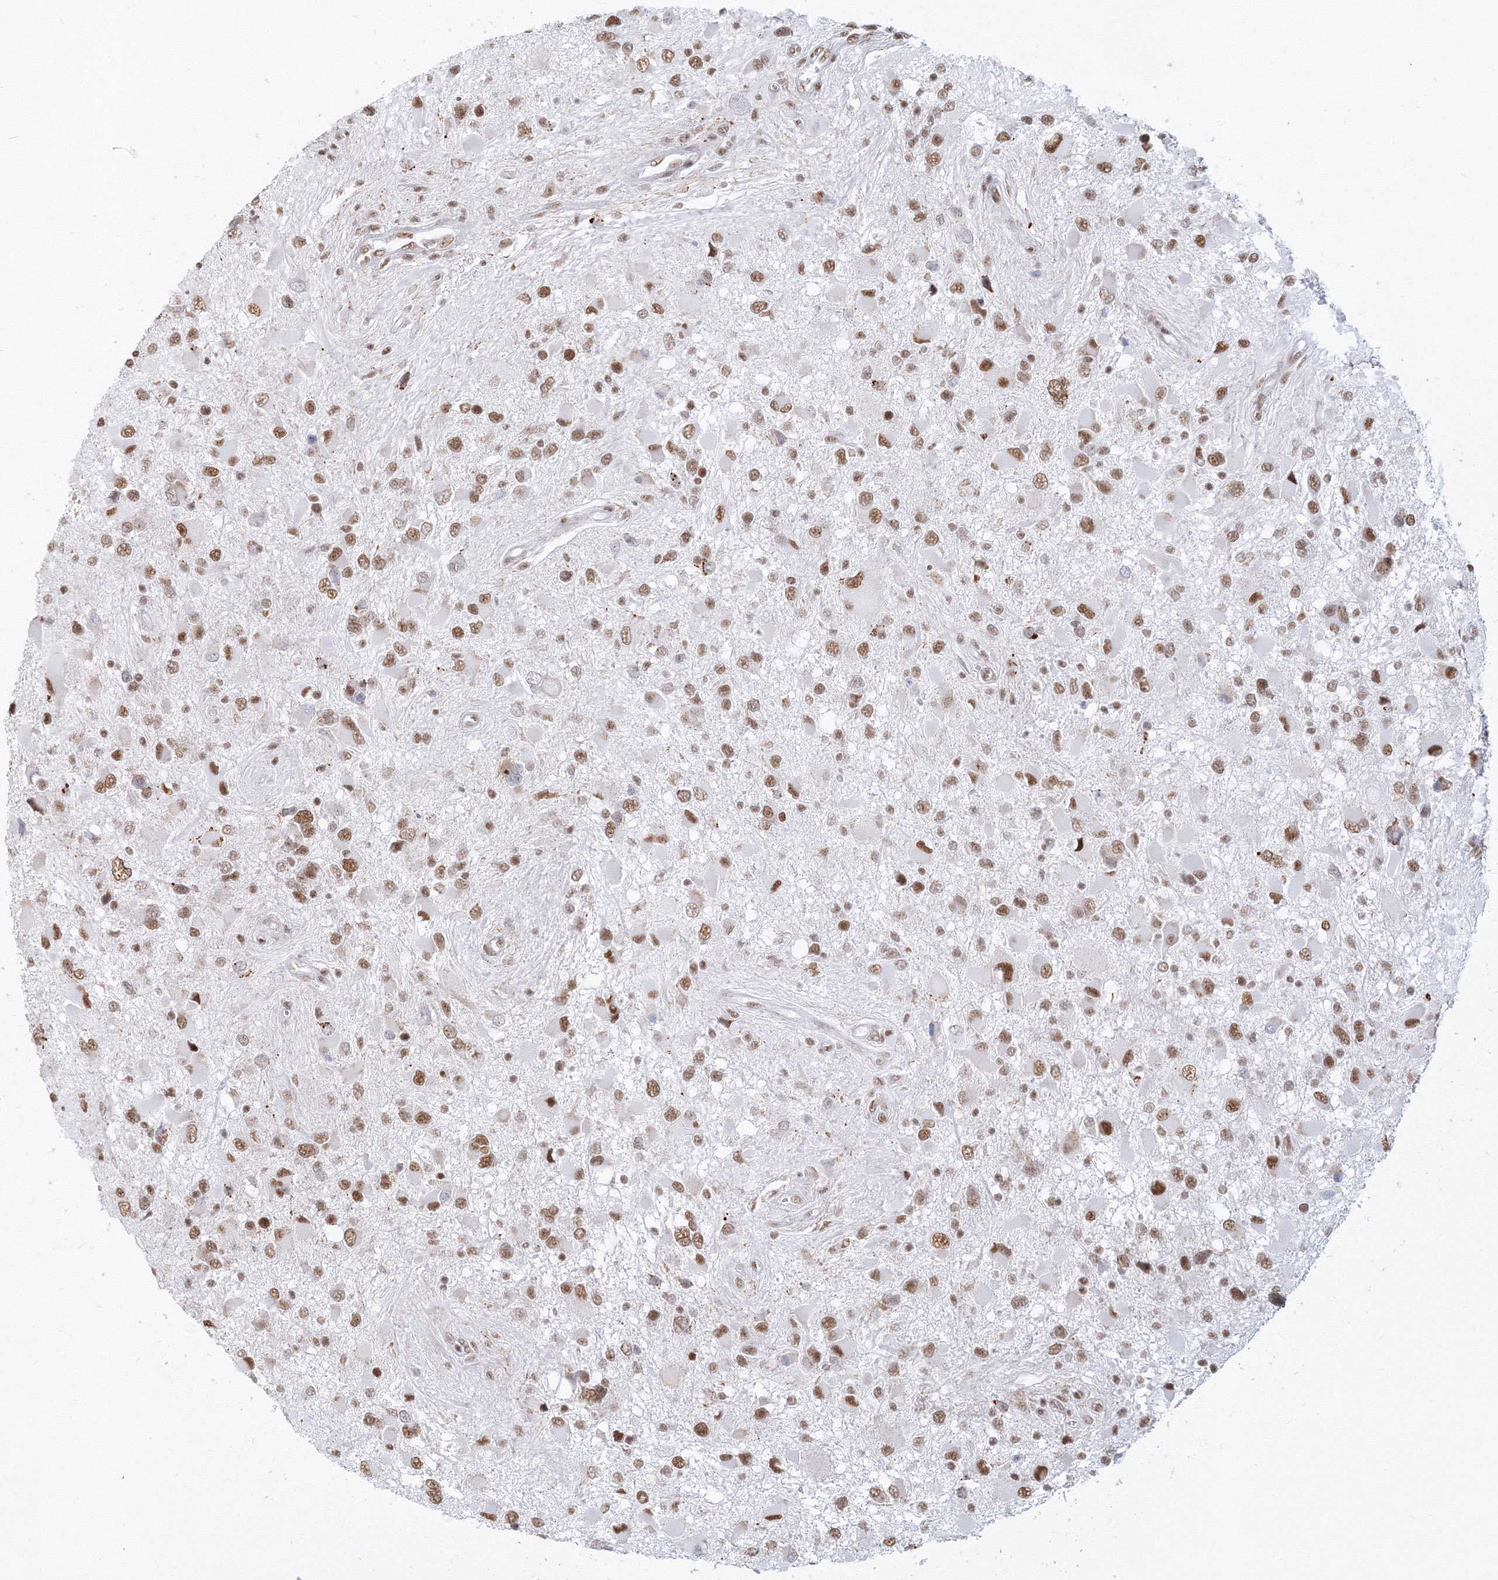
{"staining": {"intensity": "moderate", "quantity": ">75%", "location": "nuclear"}, "tissue": "glioma", "cell_type": "Tumor cells", "image_type": "cancer", "snomed": [{"axis": "morphology", "description": "Glioma, malignant, High grade"}, {"axis": "topography", "description": "Brain"}], "caption": "Moderate nuclear protein positivity is seen in about >75% of tumor cells in glioma.", "gene": "PPP4R2", "patient": {"sex": "male", "age": 53}}